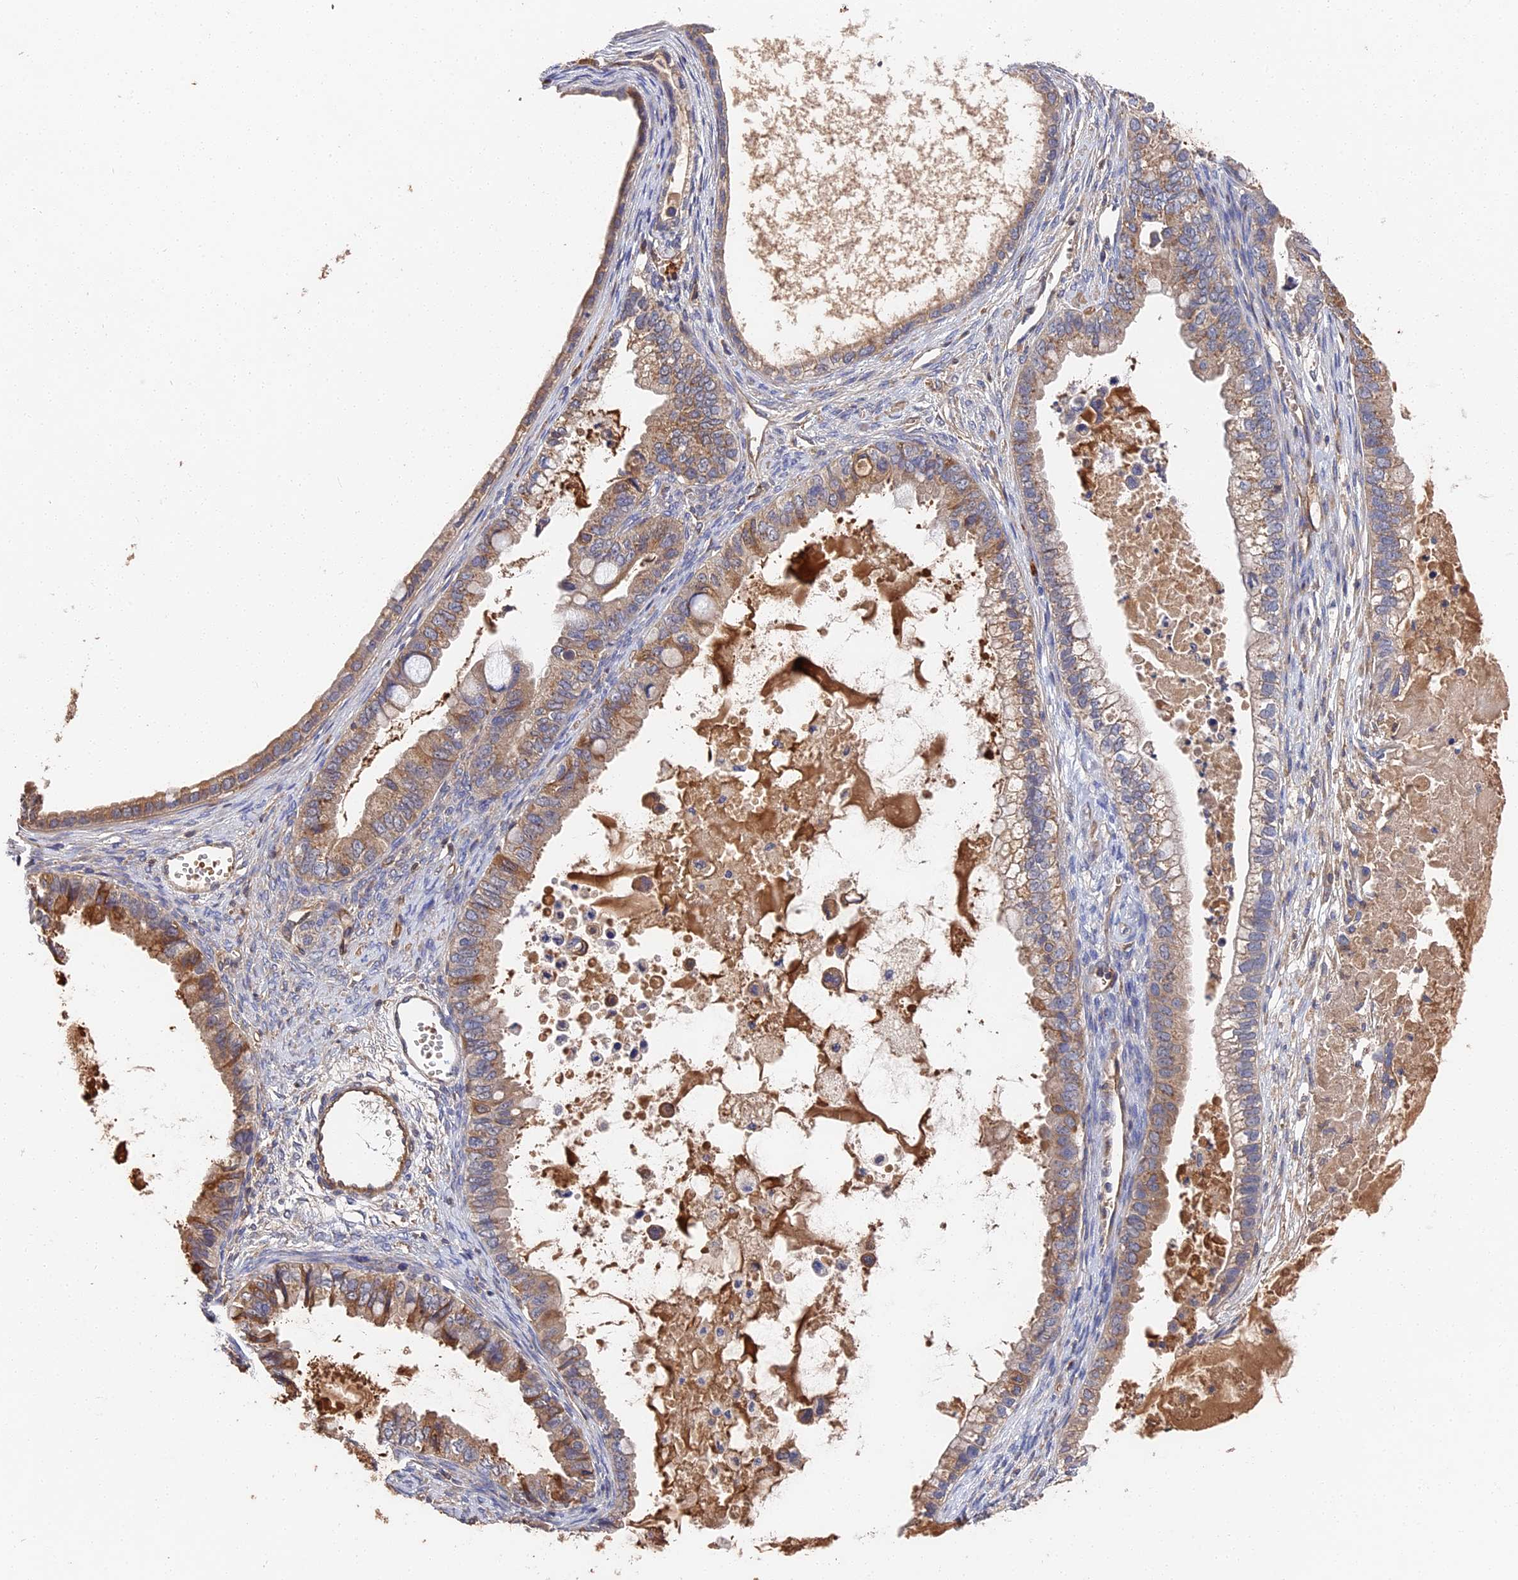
{"staining": {"intensity": "moderate", "quantity": ">75%", "location": "cytoplasmic/membranous"}, "tissue": "ovarian cancer", "cell_type": "Tumor cells", "image_type": "cancer", "snomed": [{"axis": "morphology", "description": "Cystadenocarcinoma, mucinous, NOS"}, {"axis": "topography", "description": "Ovary"}], "caption": "Ovarian cancer tissue shows moderate cytoplasmic/membranous staining in about >75% of tumor cells", "gene": "DHRS11", "patient": {"sex": "female", "age": 80}}